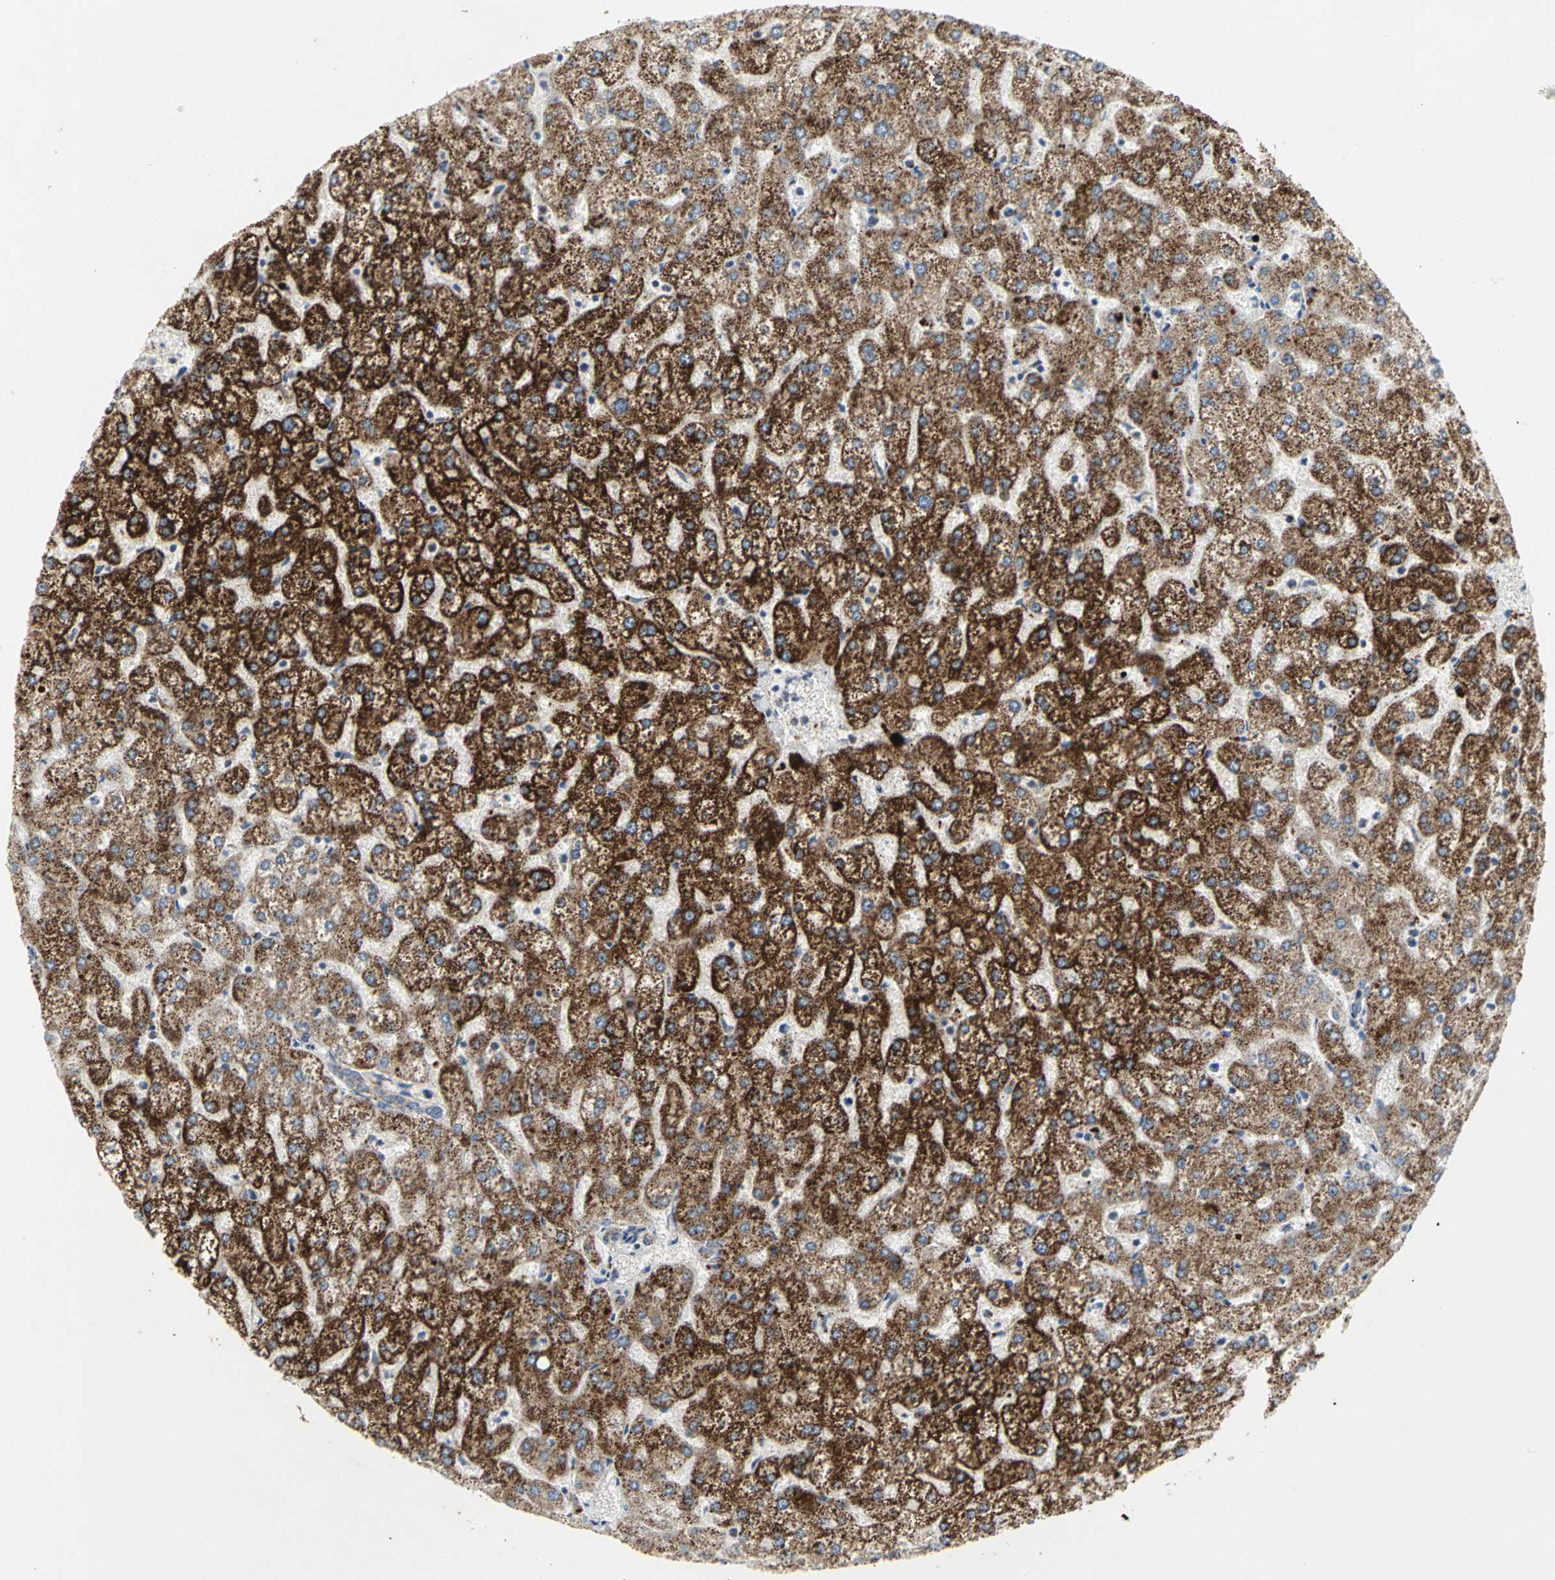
{"staining": {"intensity": "weak", "quantity": ">75%", "location": "cytoplasmic/membranous"}, "tissue": "liver", "cell_type": "Cholangiocytes", "image_type": "normal", "snomed": [{"axis": "morphology", "description": "Normal tissue, NOS"}, {"axis": "topography", "description": "Liver"}], "caption": "Cholangiocytes reveal low levels of weak cytoplasmic/membranous expression in about >75% of cells in benign liver. The staining was performed using DAB to visualize the protein expression in brown, while the nuclei were stained in blue with hematoxylin (Magnification: 20x).", "gene": "SPPL2B", "patient": {"sex": "female", "age": 32}}